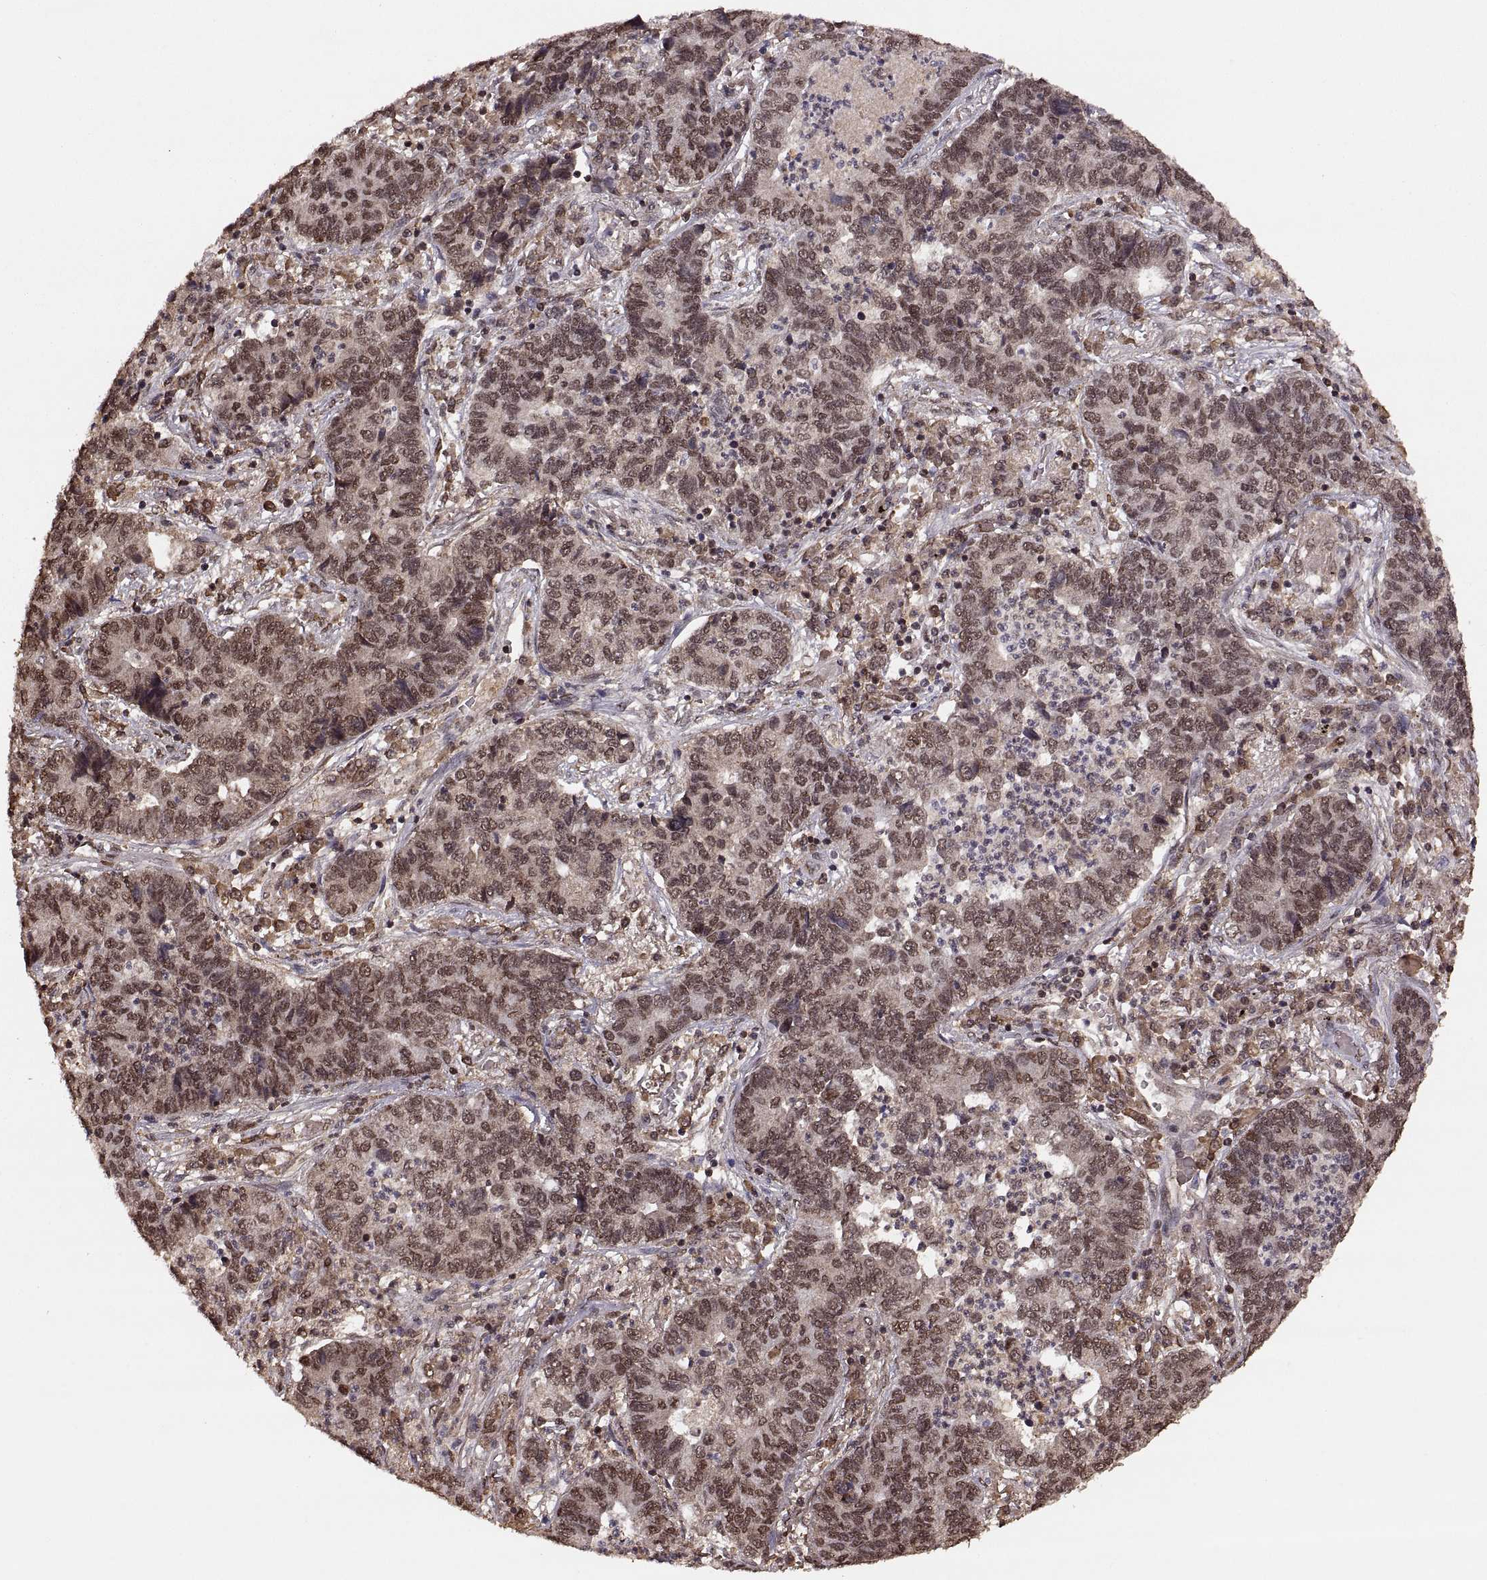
{"staining": {"intensity": "moderate", "quantity": ">75%", "location": "nuclear"}, "tissue": "lung cancer", "cell_type": "Tumor cells", "image_type": "cancer", "snomed": [{"axis": "morphology", "description": "Adenocarcinoma, NOS"}, {"axis": "topography", "description": "Lung"}], "caption": "The immunohistochemical stain highlights moderate nuclear positivity in tumor cells of lung cancer tissue. (DAB (3,3'-diaminobenzidine) IHC with brightfield microscopy, high magnification).", "gene": "RFT1", "patient": {"sex": "female", "age": 57}}